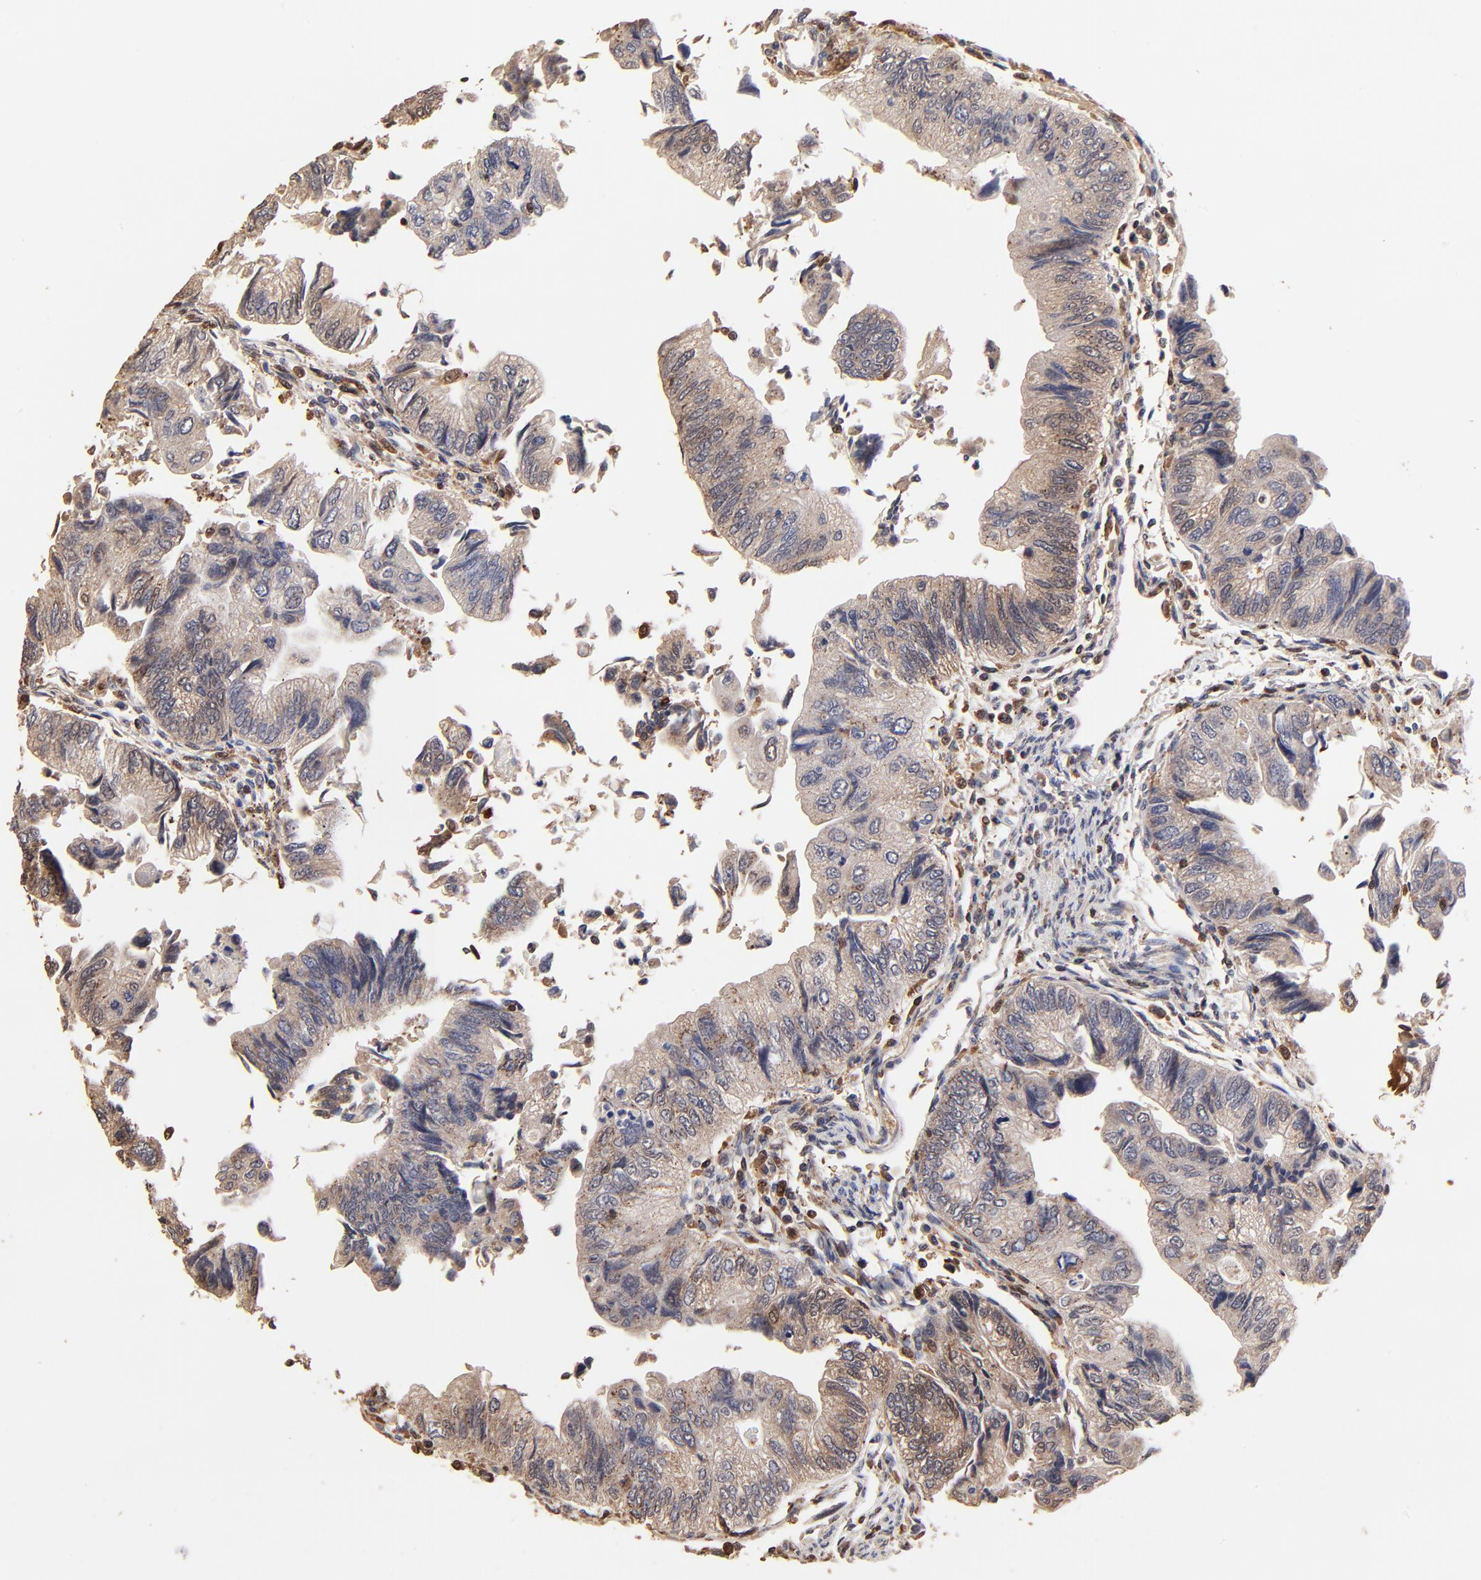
{"staining": {"intensity": "weak", "quantity": ">75%", "location": "cytoplasmic/membranous"}, "tissue": "colorectal cancer", "cell_type": "Tumor cells", "image_type": "cancer", "snomed": [{"axis": "morphology", "description": "Adenocarcinoma, NOS"}, {"axis": "topography", "description": "Colon"}], "caption": "Protein staining by immunohistochemistry (IHC) exhibits weak cytoplasmic/membranous staining in about >75% of tumor cells in colorectal cancer.", "gene": "CASP1", "patient": {"sex": "female", "age": 11}}